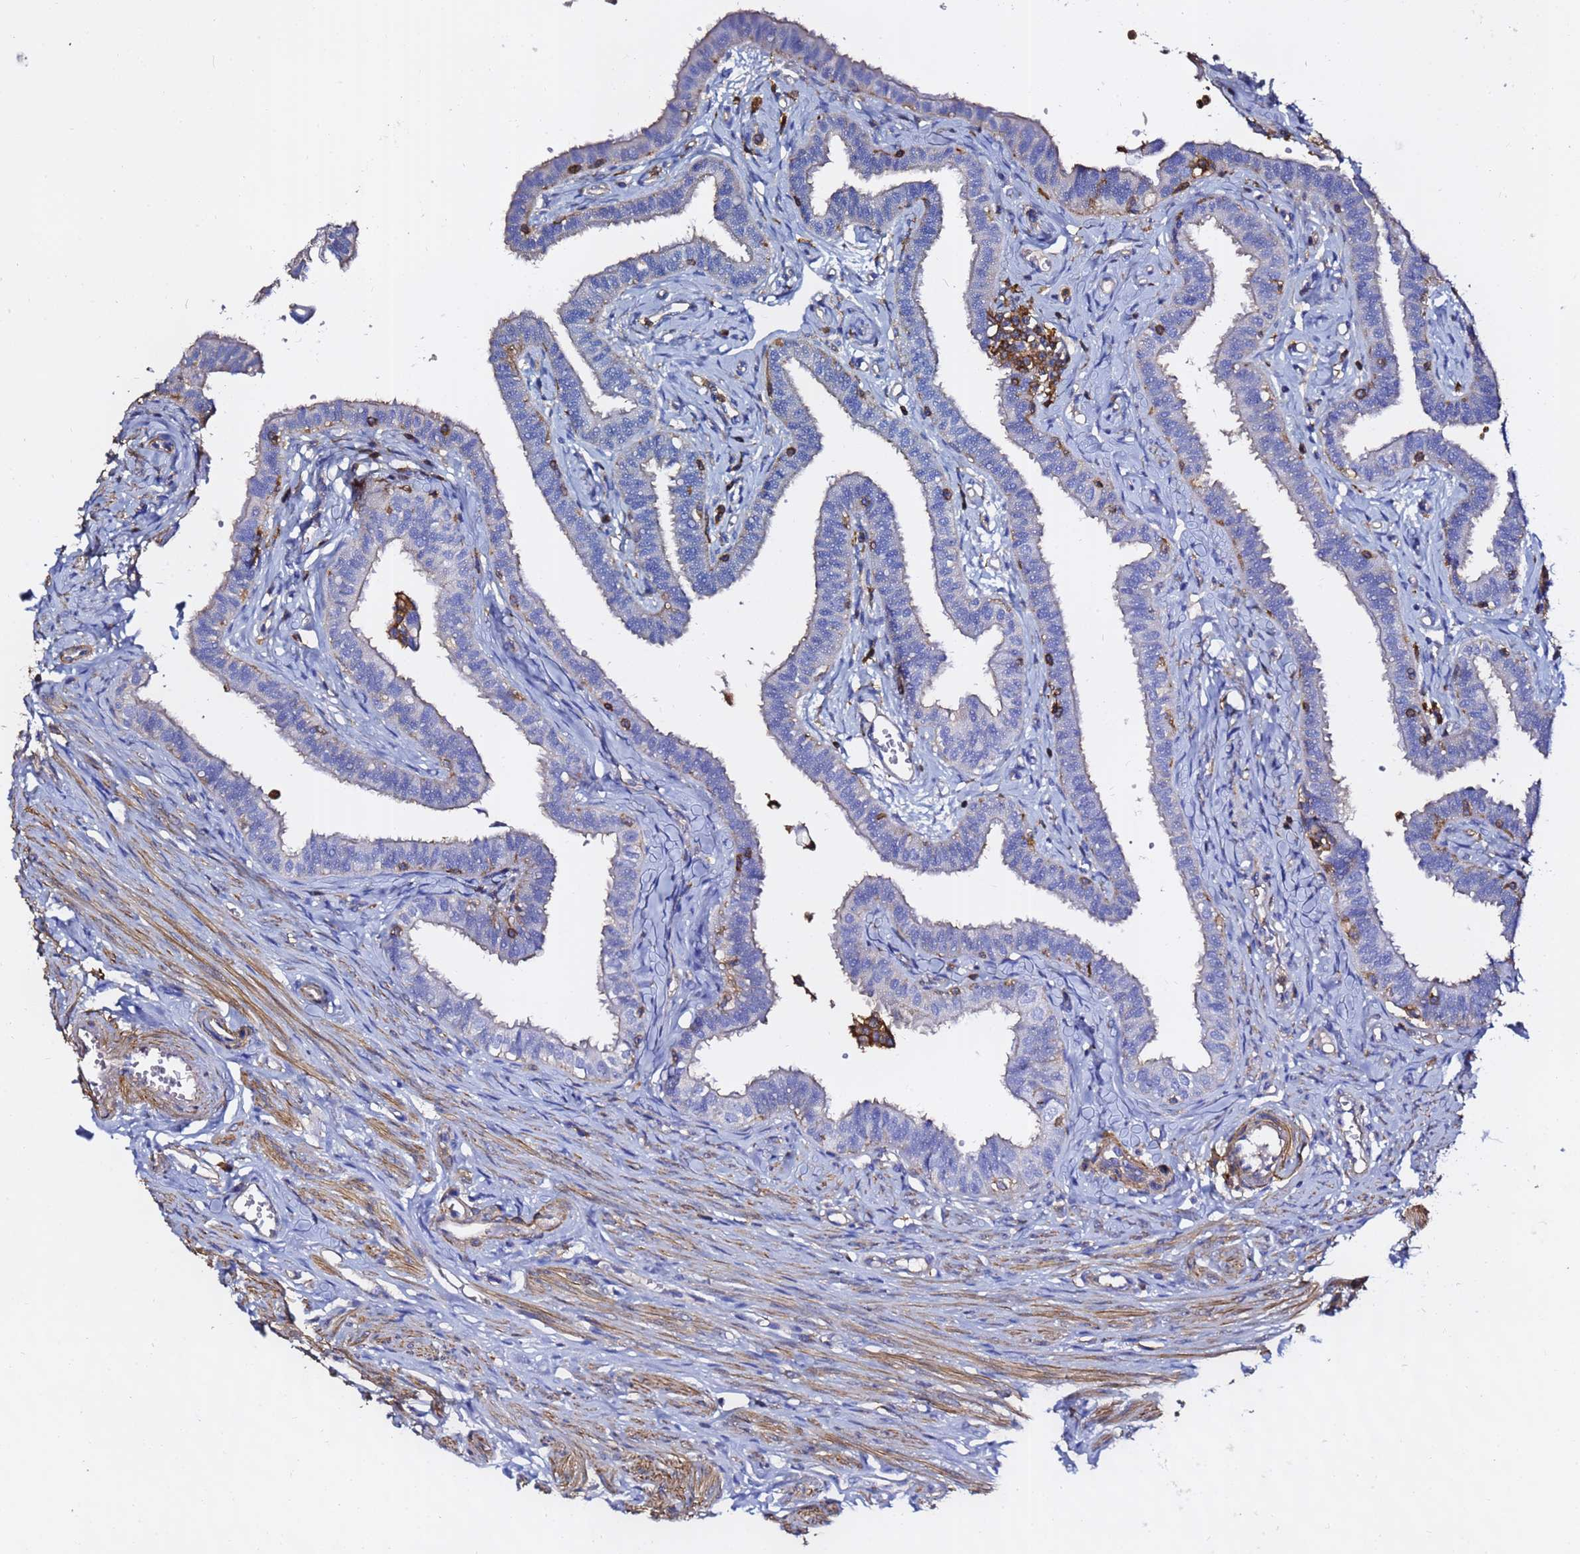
{"staining": {"intensity": "weak", "quantity": "<25%", "location": "cytoplasmic/membranous"}, "tissue": "fallopian tube", "cell_type": "Glandular cells", "image_type": "normal", "snomed": [{"axis": "morphology", "description": "Normal tissue, NOS"}, {"axis": "morphology", "description": "Carcinoma, NOS"}, {"axis": "topography", "description": "Fallopian tube"}, {"axis": "topography", "description": "Ovary"}], "caption": "This is an immunohistochemistry (IHC) photomicrograph of unremarkable human fallopian tube. There is no positivity in glandular cells.", "gene": "ACTA1", "patient": {"sex": "female", "age": 59}}